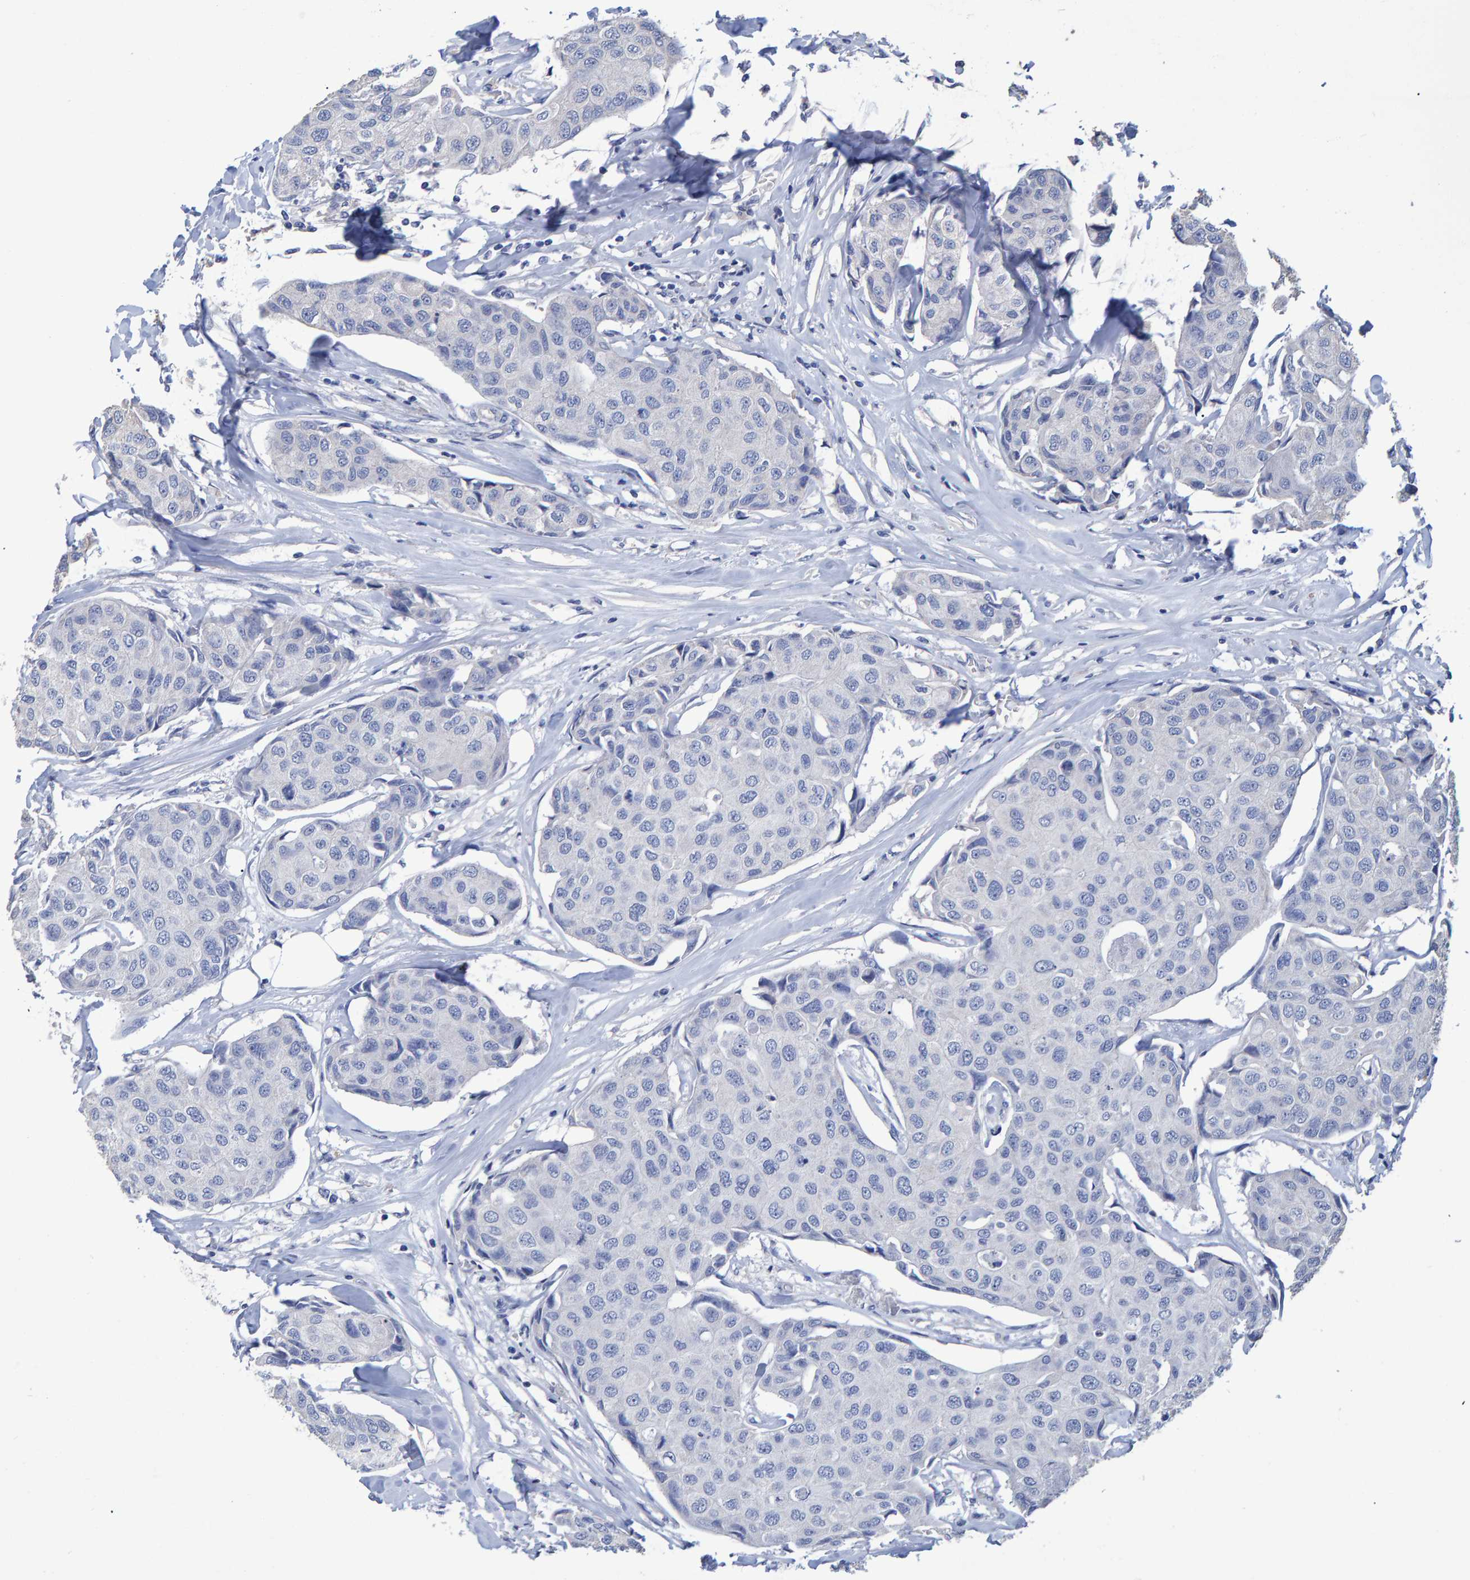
{"staining": {"intensity": "negative", "quantity": "none", "location": "none"}, "tissue": "breast cancer", "cell_type": "Tumor cells", "image_type": "cancer", "snomed": [{"axis": "morphology", "description": "Duct carcinoma"}, {"axis": "topography", "description": "Breast"}], "caption": "Immunohistochemical staining of human breast cancer demonstrates no significant staining in tumor cells.", "gene": "HEMGN", "patient": {"sex": "female", "age": 80}}